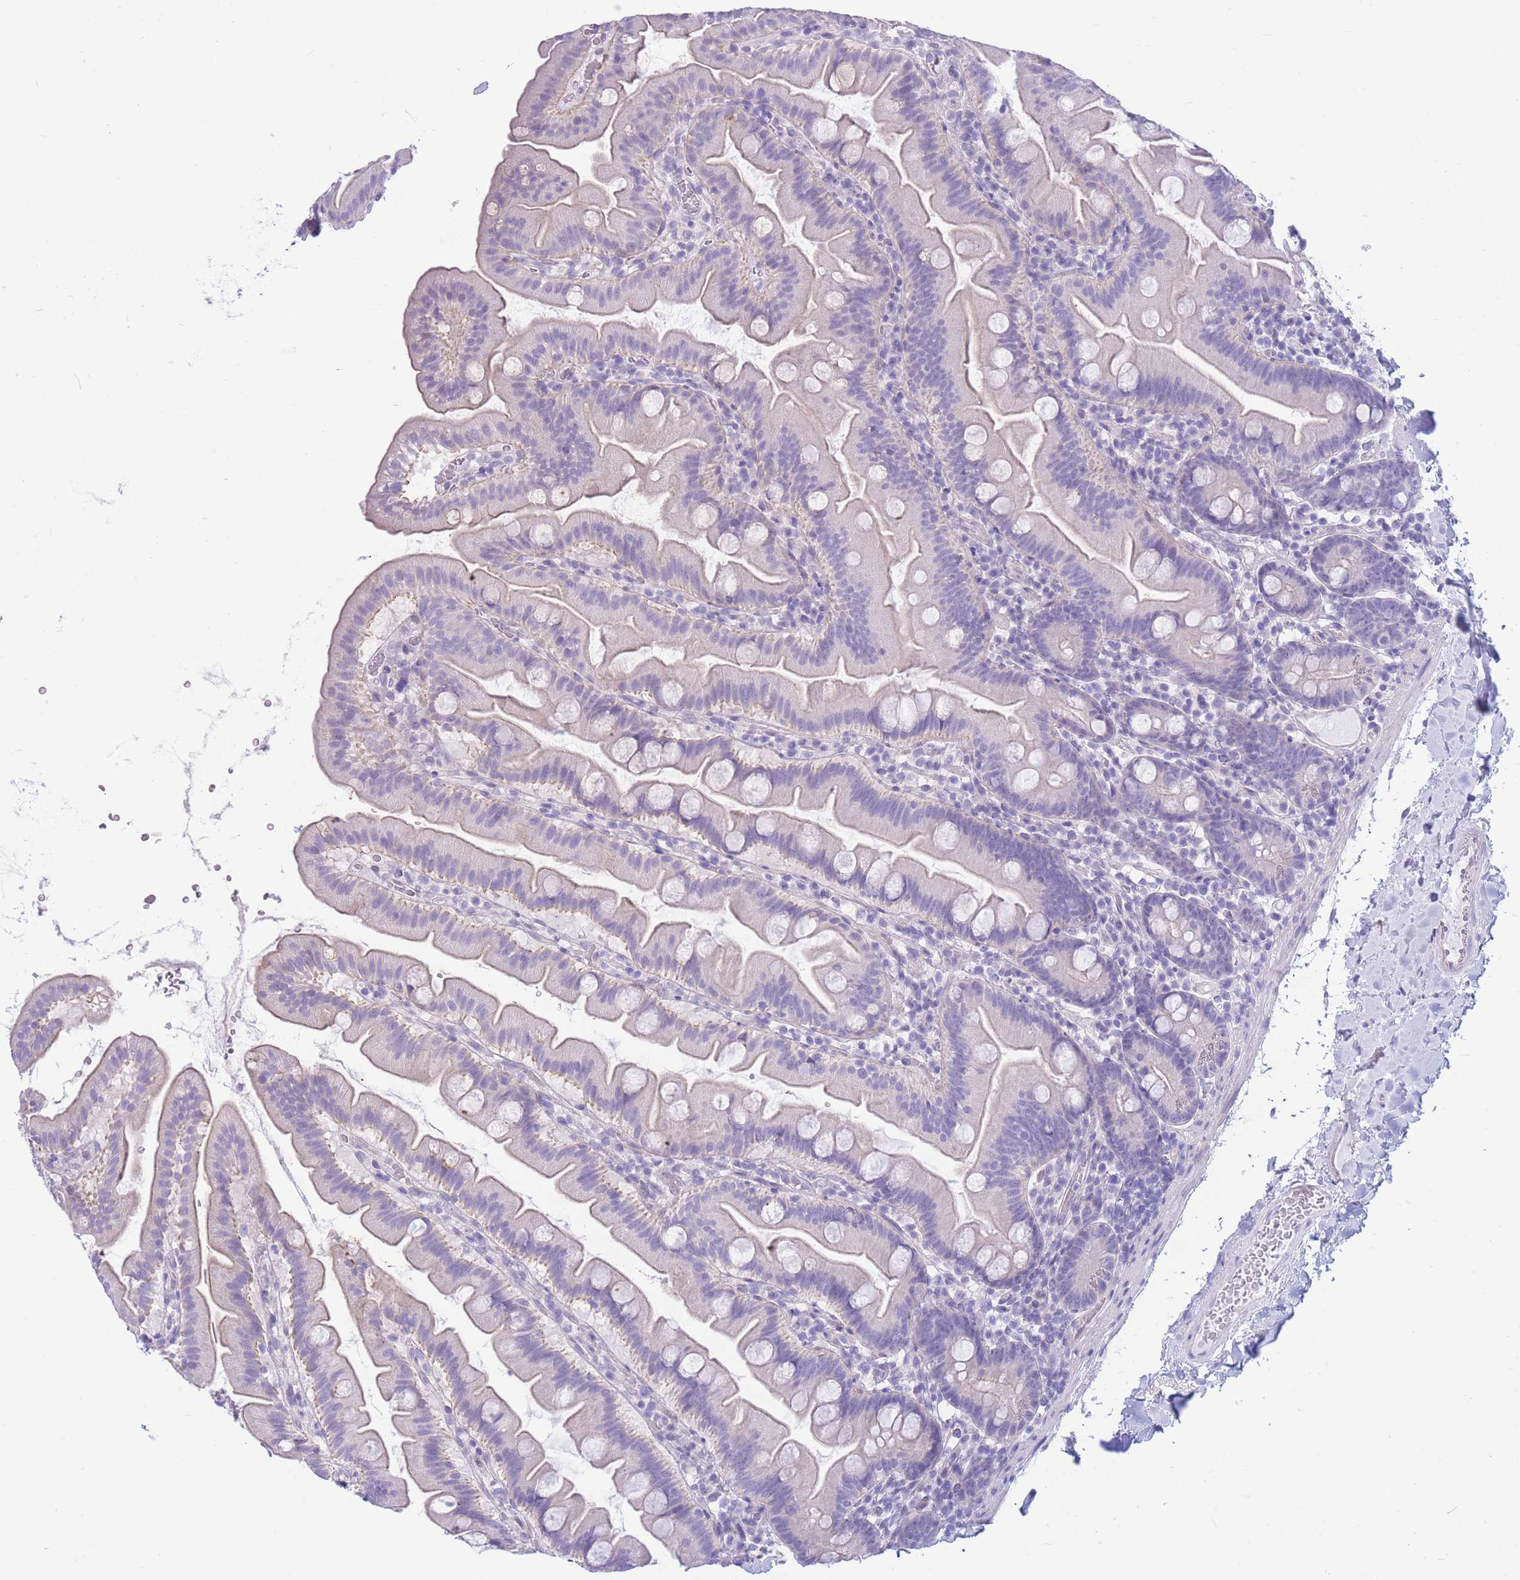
{"staining": {"intensity": "negative", "quantity": "none", "location": "none"}, "tissue": "small intestine", "cell_type": "Glandular cells", "image_type": "normal", "snomed": [{"axis": "morphology", "description": "Normal tissue, NOS"}, {"axis": "topography", "description": "Small intestine"}], "caption": "Benign small intestine was stained to show a protein in brown. There is no significant positivity in glandular cells. (DAB (3,3'-diaminobenzidine) IHC, high magnification).", "gene": "ZNF311", "patient": {"sex": "female", "age": 68}}